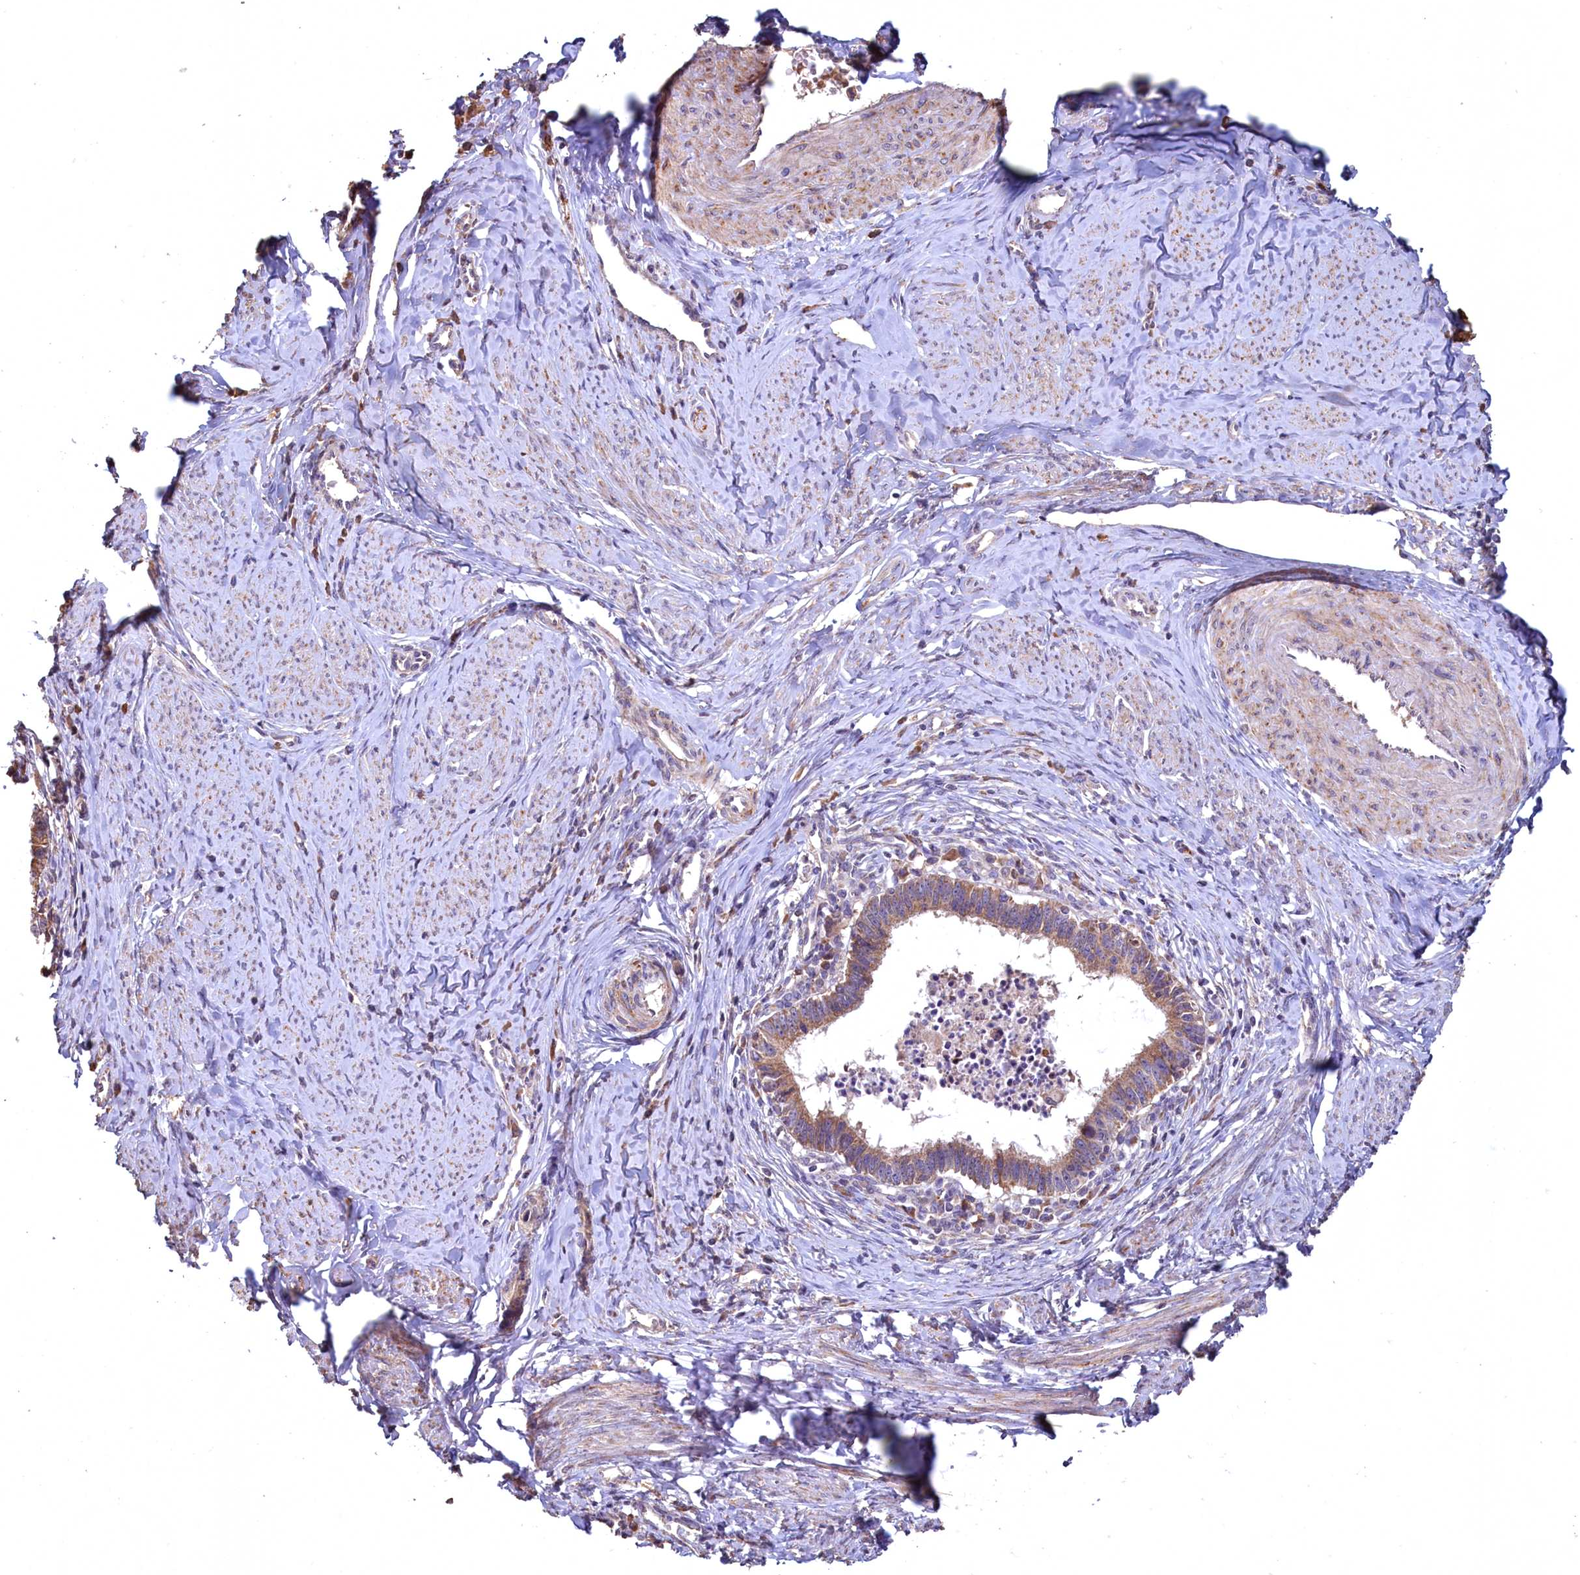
{"staining": {"intensity": "moderate", "quantity": ">75%", "location": "cytoplasmic/membranous"}, "tissue": "cervical cancer", "cell_type": "Tumor cells", "image_type": "cancer", "snomed": [{"axis": "morphology", "description": "Adenocarcinoma, NOS"}, {"axis": "topography", "description": "Cervix"}], "caption": "Moderate cytoplasmic/membranous positivity is present in approximately >75% of tumor cells in adenocarcinoma (cervical).", "gene": "FUNDC1", "patient": {"sex": "female", "age": 36}}